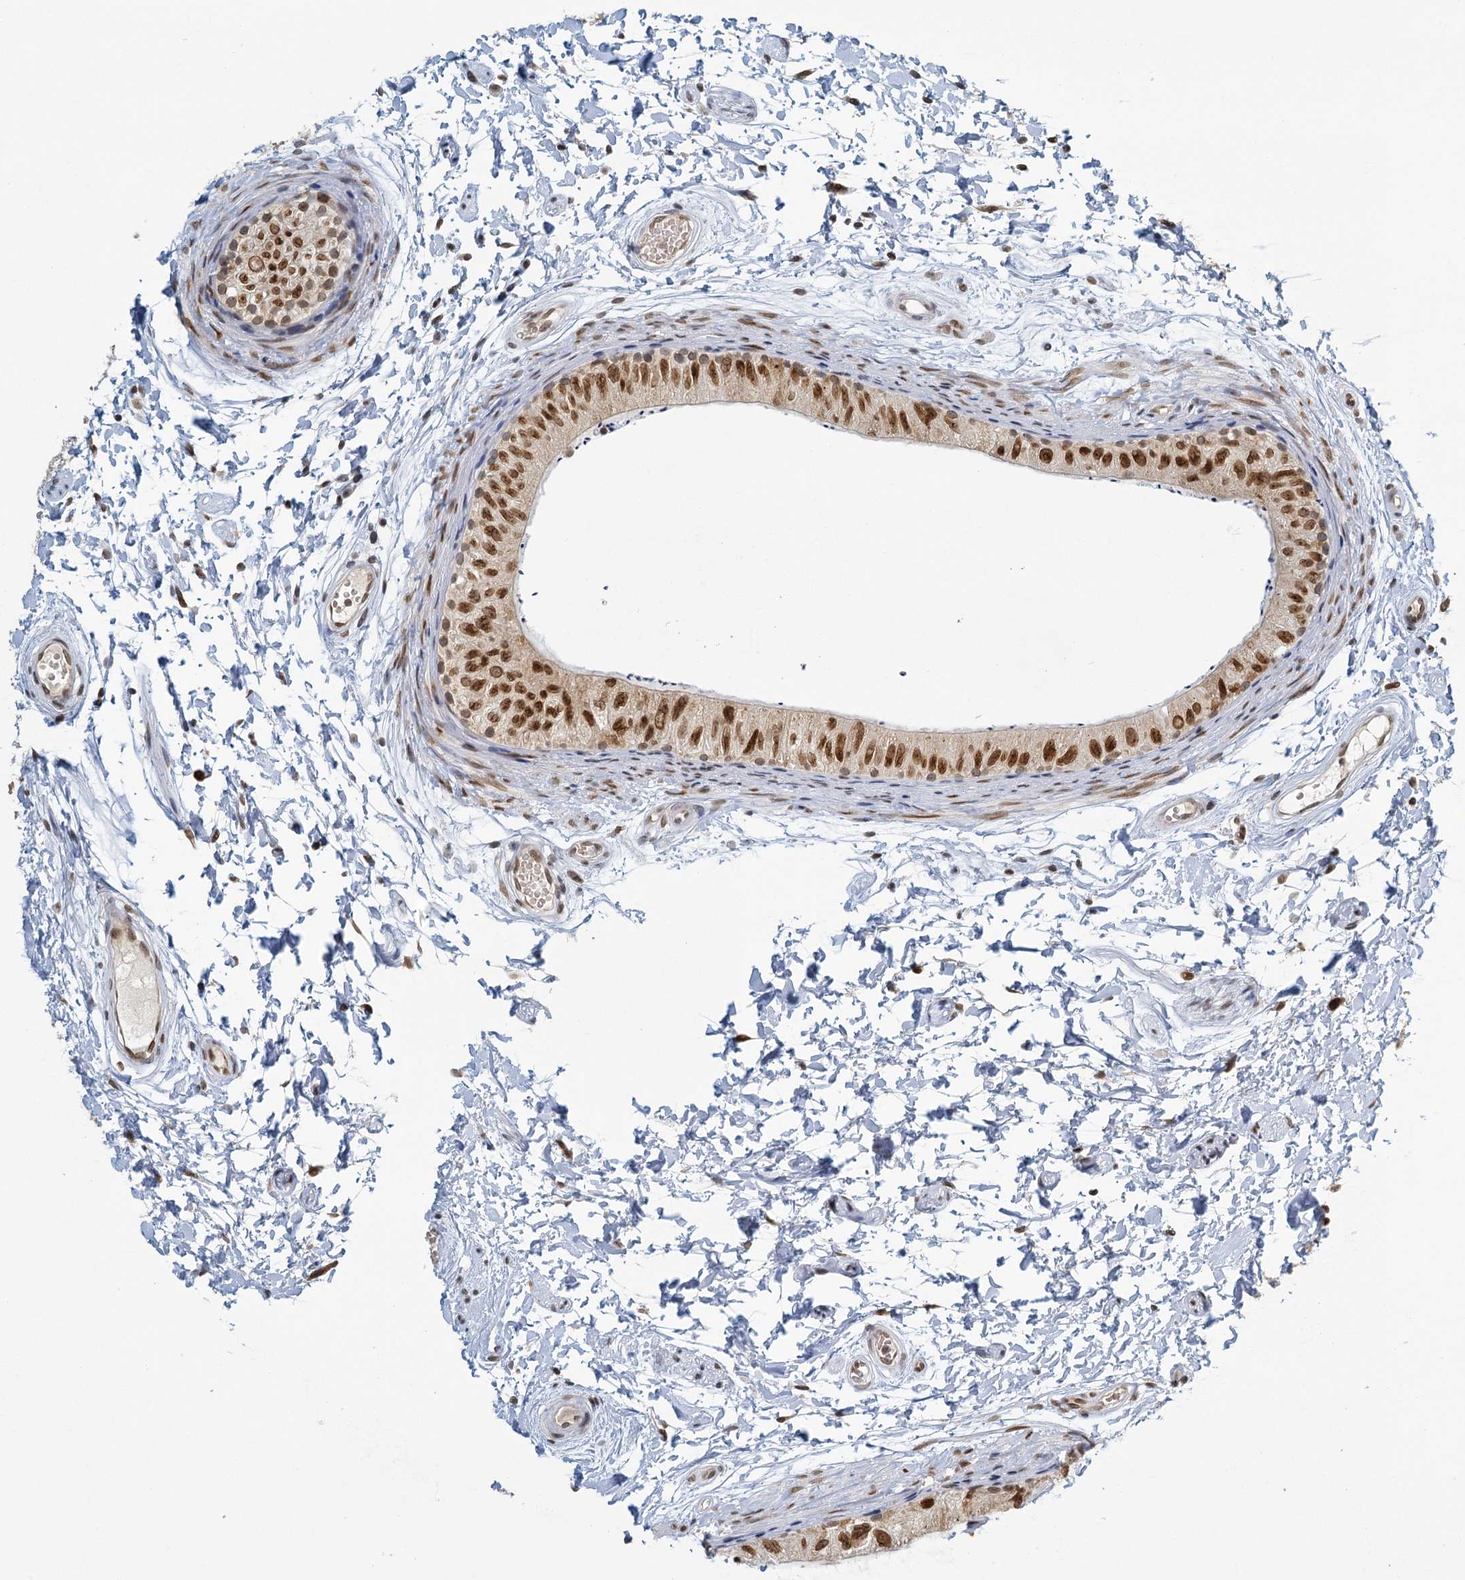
{"staining": {"intensity": "moderate", "quantity": ">75%", "location": "cytoplasmic/membranous,nuclear"}, "tissue": "epididymis", "cell_type": "Glandular cells", "image_type": "normal", "snomed": [{"axis": "morphology", "description": "Normal tissue, NOS"}, {"axis": "topography", "description": "Epididymis"}], "caption": "Human epididymis stained with a protein marker demonstrates moderate staining in glandular cells.", "gene": "TREX1", "patient": {"sex": "male", "age": 50}}